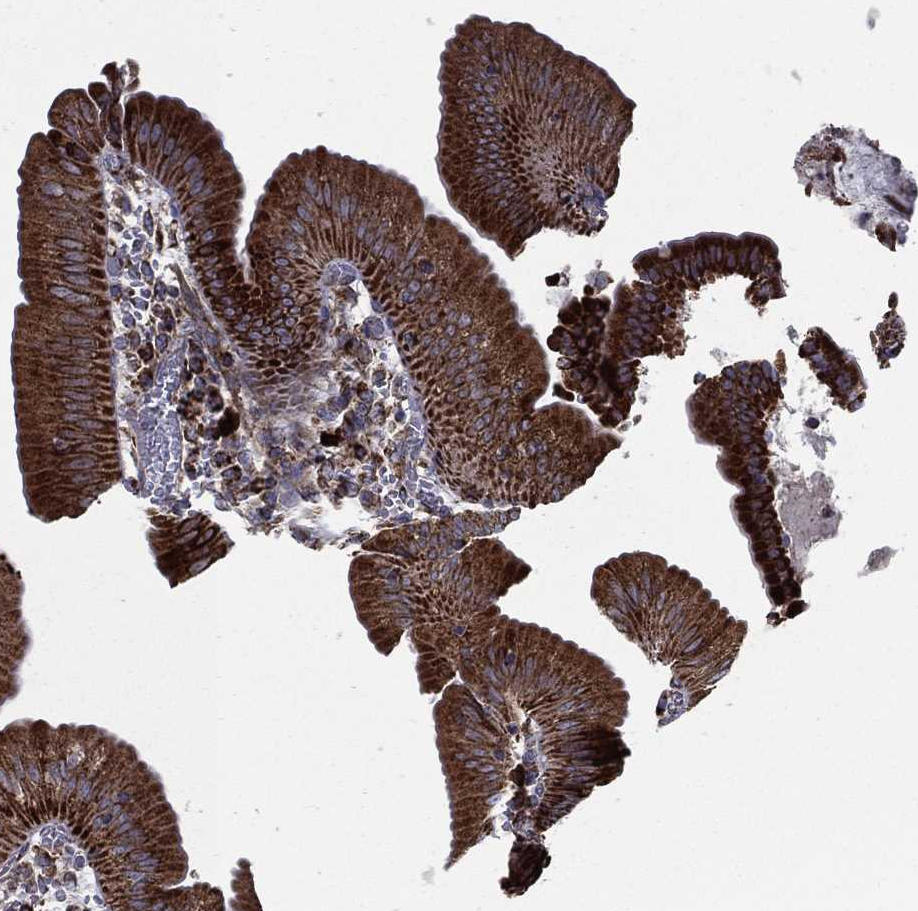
{"staining": {"intensity": "strong", "quantity": ">75%", "location": "cytoplasmic/membranous"}, "tissue": "duodenum", "cell_type": "Glandular cells", "image_type": "normal", "snomed": [{"axis": "morphology", "description": "Normal tissue, NOS"}, {"axis": "topography", "description": "Duodenum"}], "caption": "This photomicrograph demonstrates benign duodenum stained with immunohistochemistry to label a protein in brown. The cytoplasmic/membranous of glandular cells show strong positivity for the protein. Nuclei are counter-stained blue.", "gene": "MT", "patient": {"sex": "female", "age": 62}}